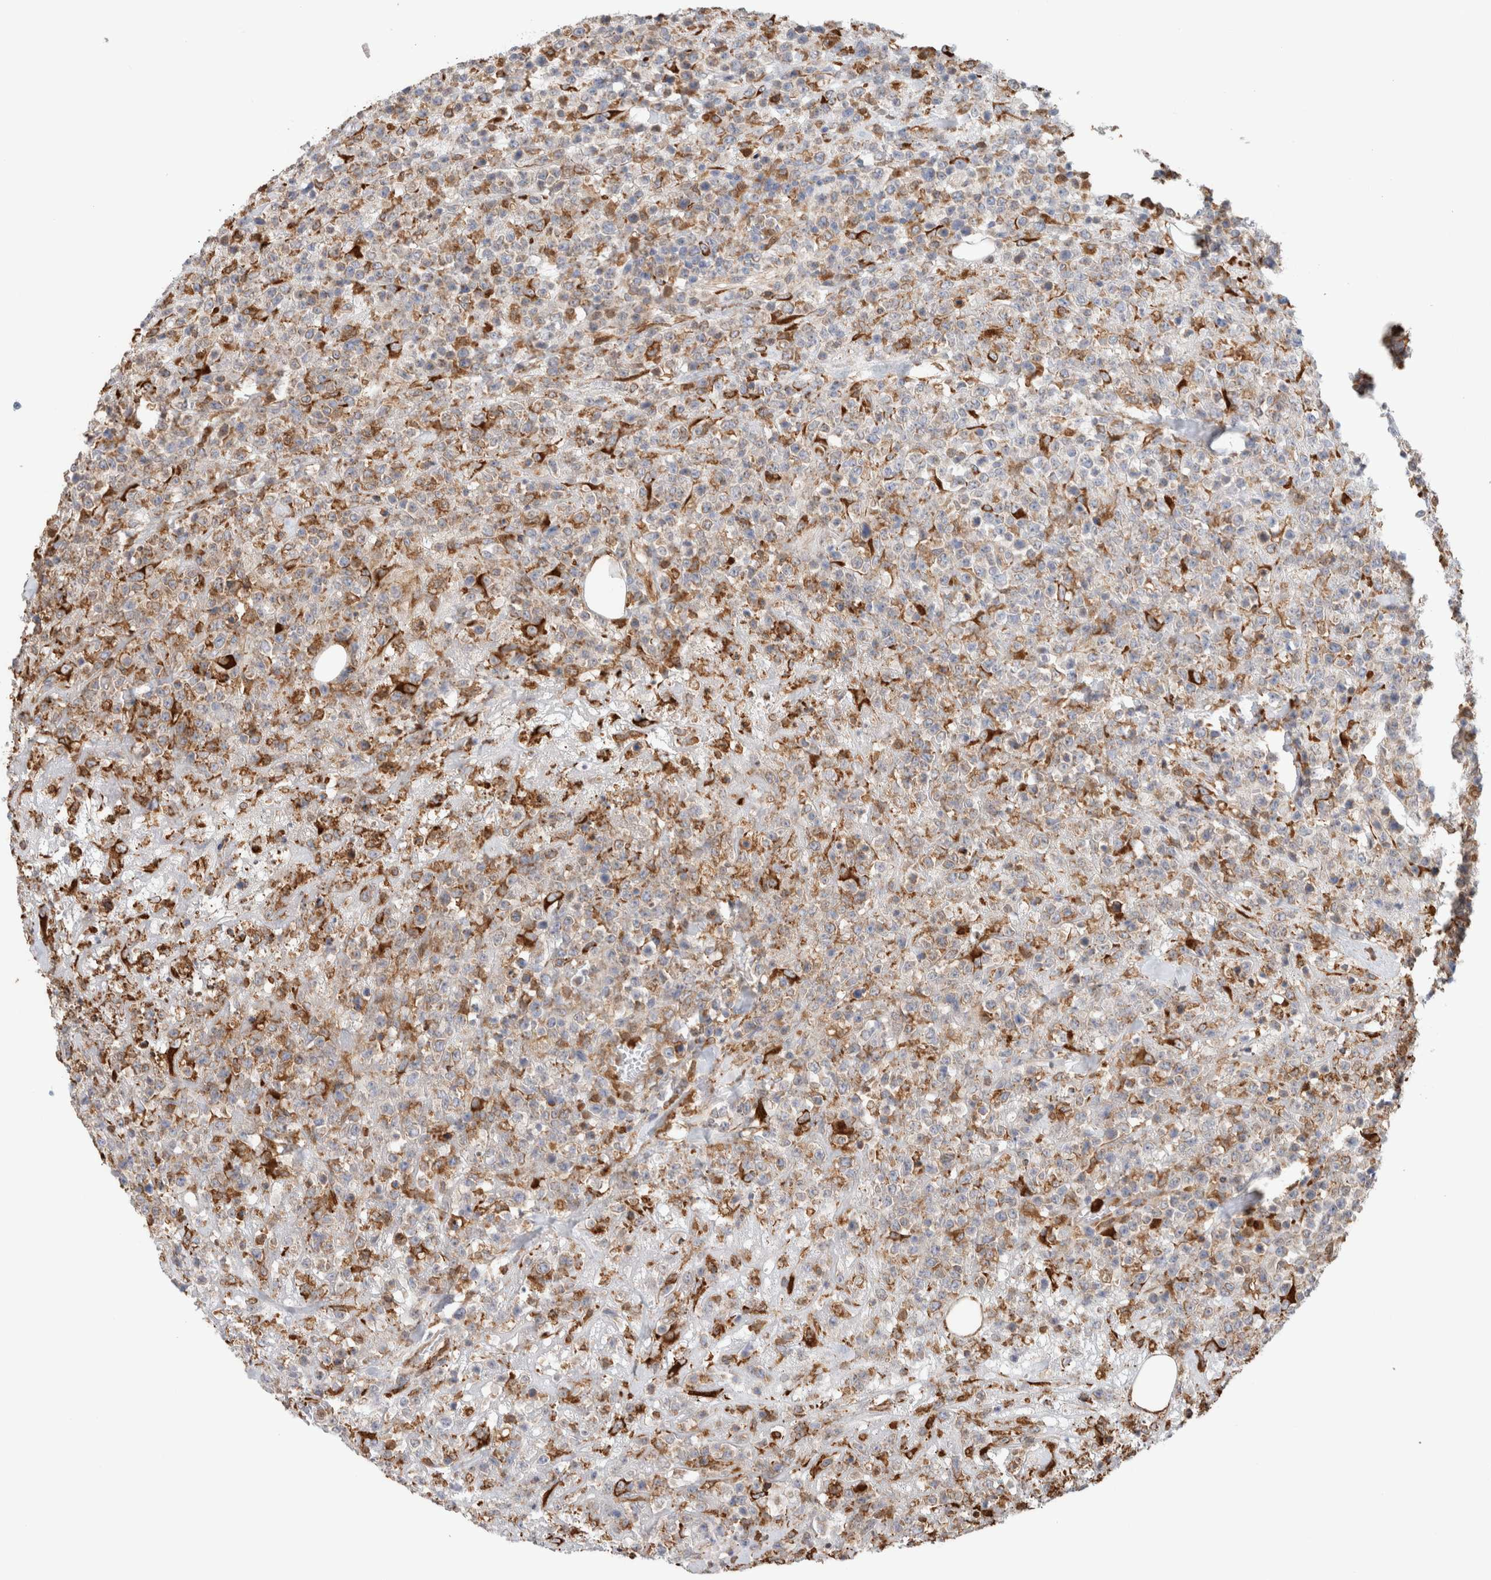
{"staining": {"intensity": "strong", "quantity": "<25%", "location": "cytoplasmic/membranous"}, "tissue": "lymphoma", "cell_type": "Tumor cells", "image_type": "cancer", "snomed": [{"axis": "morphology", "description": "Malignant lymphoma, non-Hodgkin's type, High grade"}, {"axis": "topography", "description": "Colon"}], "caption": "Approximately <25% of tumor cells in human malignant lymphoma, non-Hodgkin's type (high-grade) display strong cytoplasmic/membranous protein expression as visualized by brown immunohistochemical staining.", "gene": "P4HA1", "patient": {"sex": "female", "age": 53}}